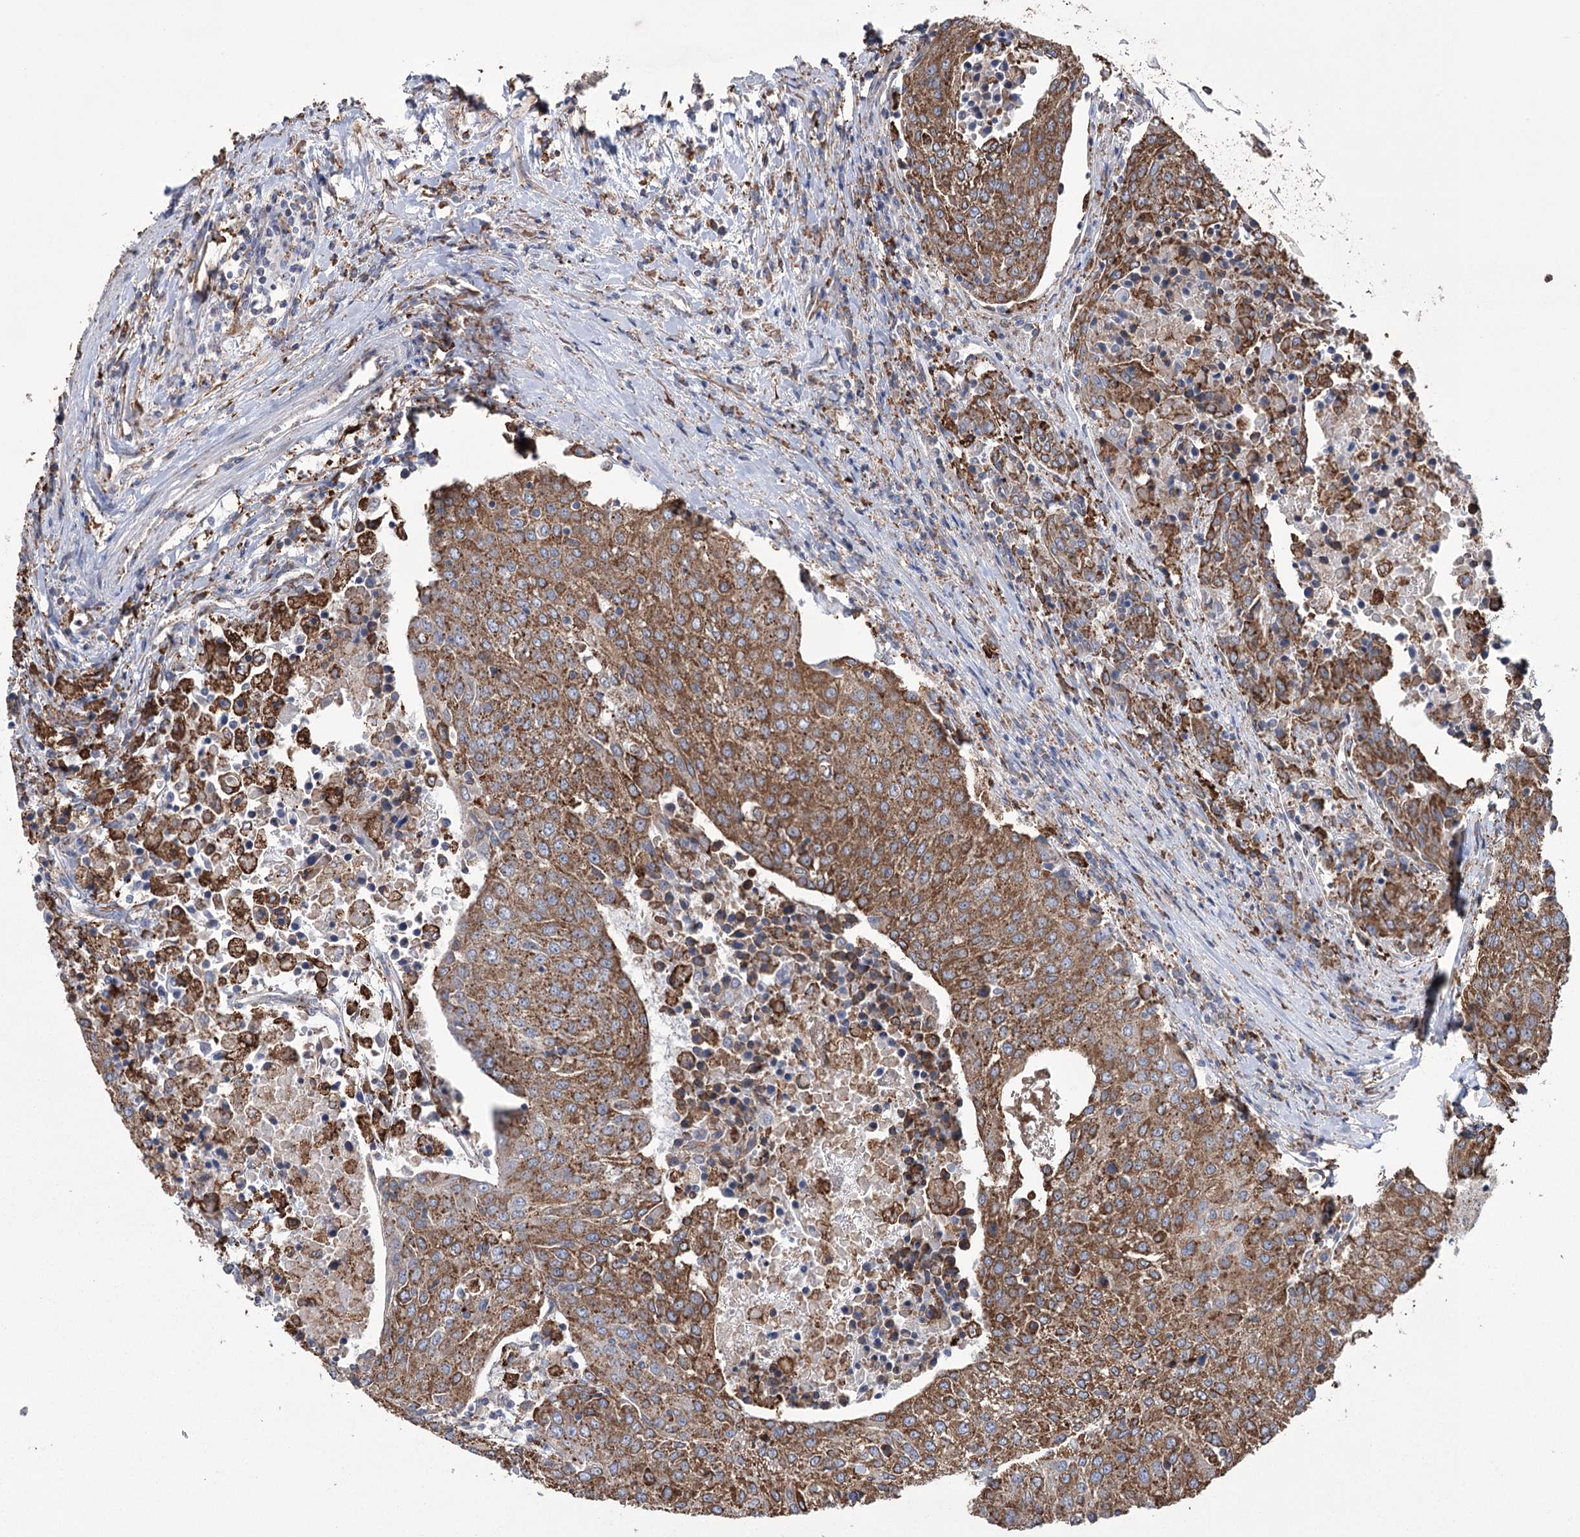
{"staining": {"intensity": "strong", "quantity": ">75%", "location": "cytoplasmic/membranous"}, "tissue": "urothelial cancer", "cell_type": "Tumor cells", "image_type": "cancer", "snomed": [{"axis": "morphology", "description": "Urothelial carcinoma, High grade"}, {"axis": "topography", "description": "Urinary bladder"}], "caption": "Immunohistochemical staining of urothelial carcinoma (high-grade) shows strong cytoplasmic/membranous protein staining in approximately >75% of tumor cells.", "gene": "TRIM71", "patient": {"sex": "female", "age": 85}}